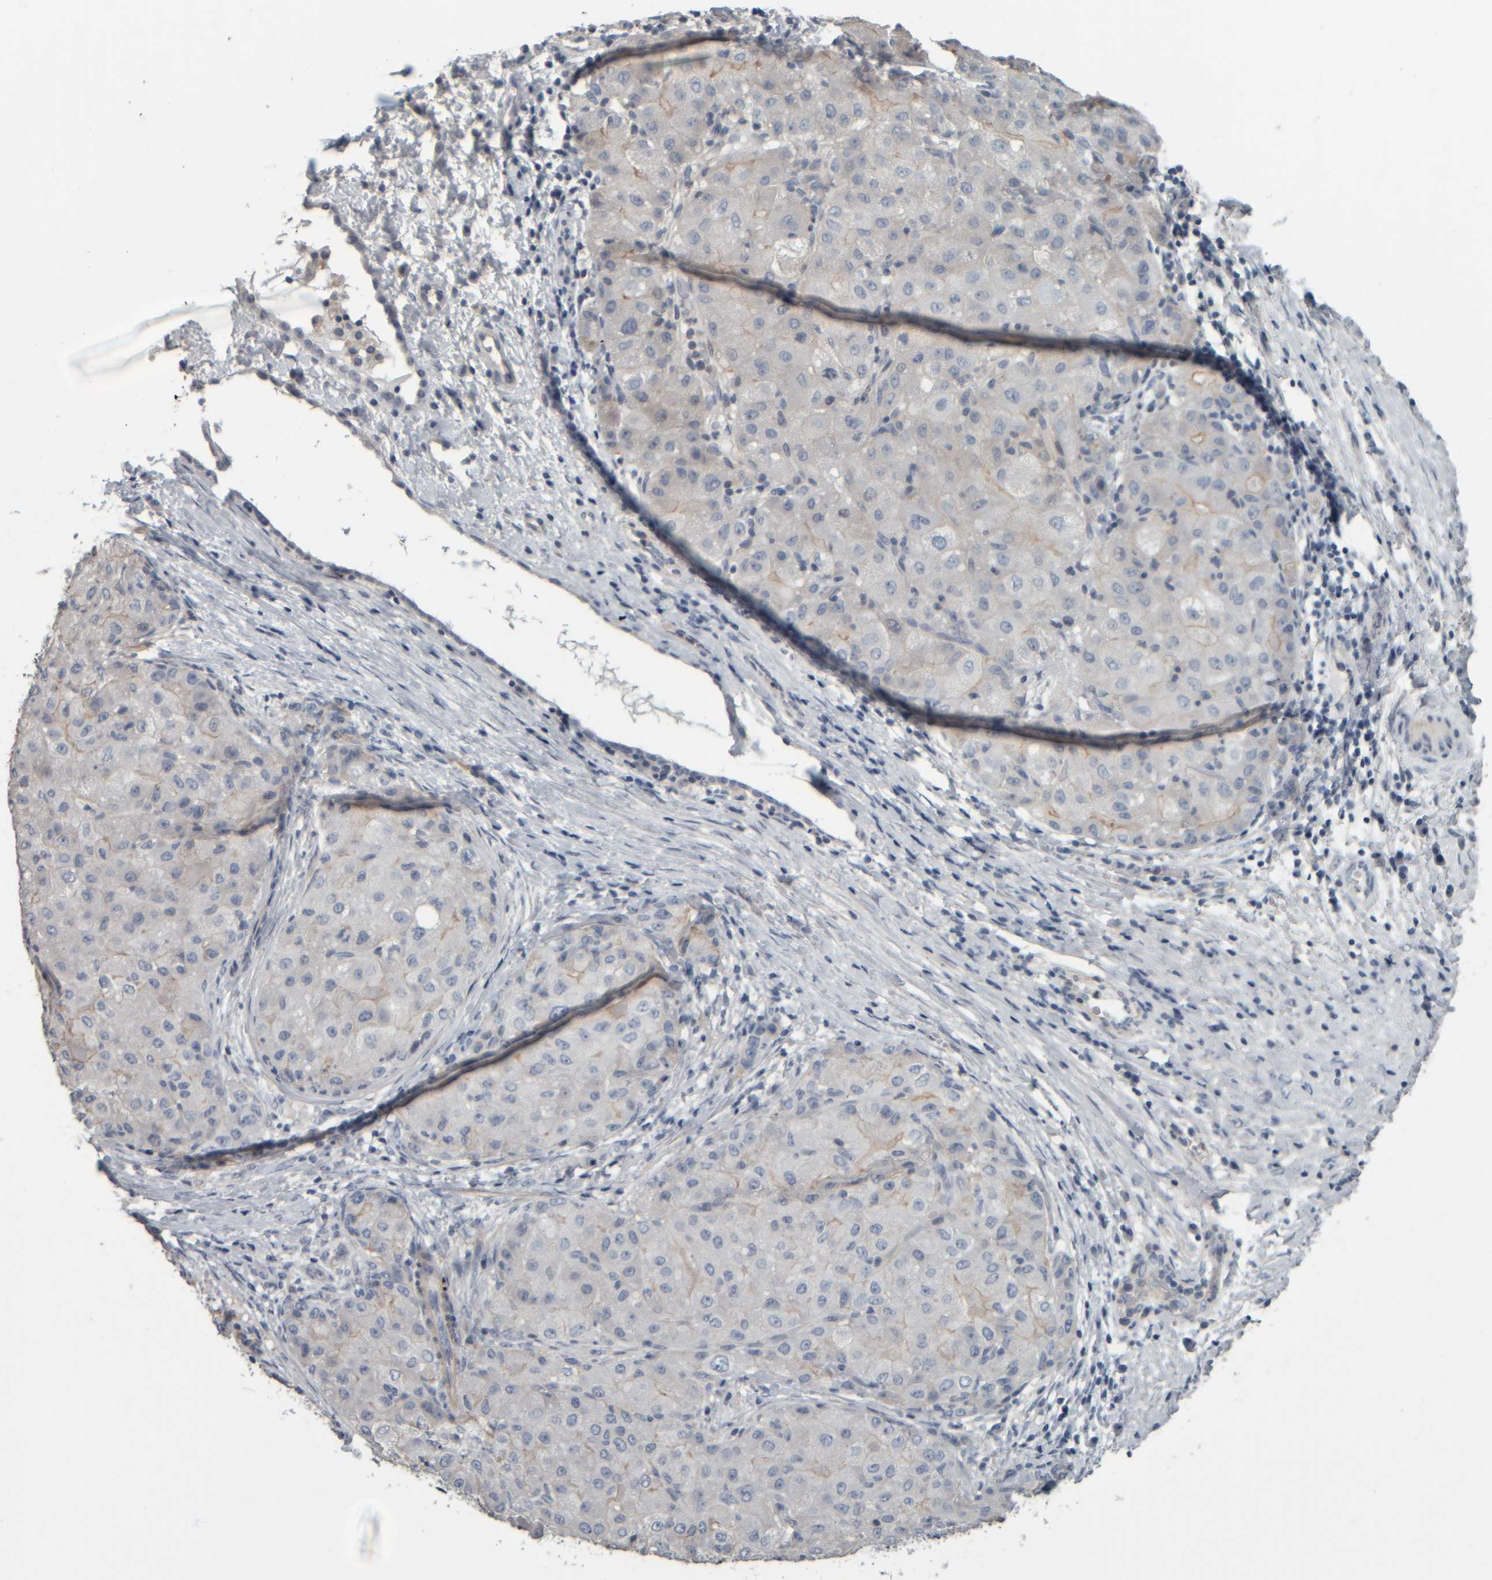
{"staining": {"intensity": "negative", "quantity": "none", "location": "none"}, "tissue": "liver cancer", "cell_type": "Tumor cells", "image_type": "cancer", "snomed": [{"axis": "morphology", "description": "Carcinoma, Hepatocellular, NOS"}, {"axis": "topography", "description": "Liver"}], "caption": "Protein analysis of liver cancer (hepatocellular carcinoma) exhibits no significant positivity in tumor cells.", "gene": "CAVIN4", "patient": {"sex": "male", "age": 80}}